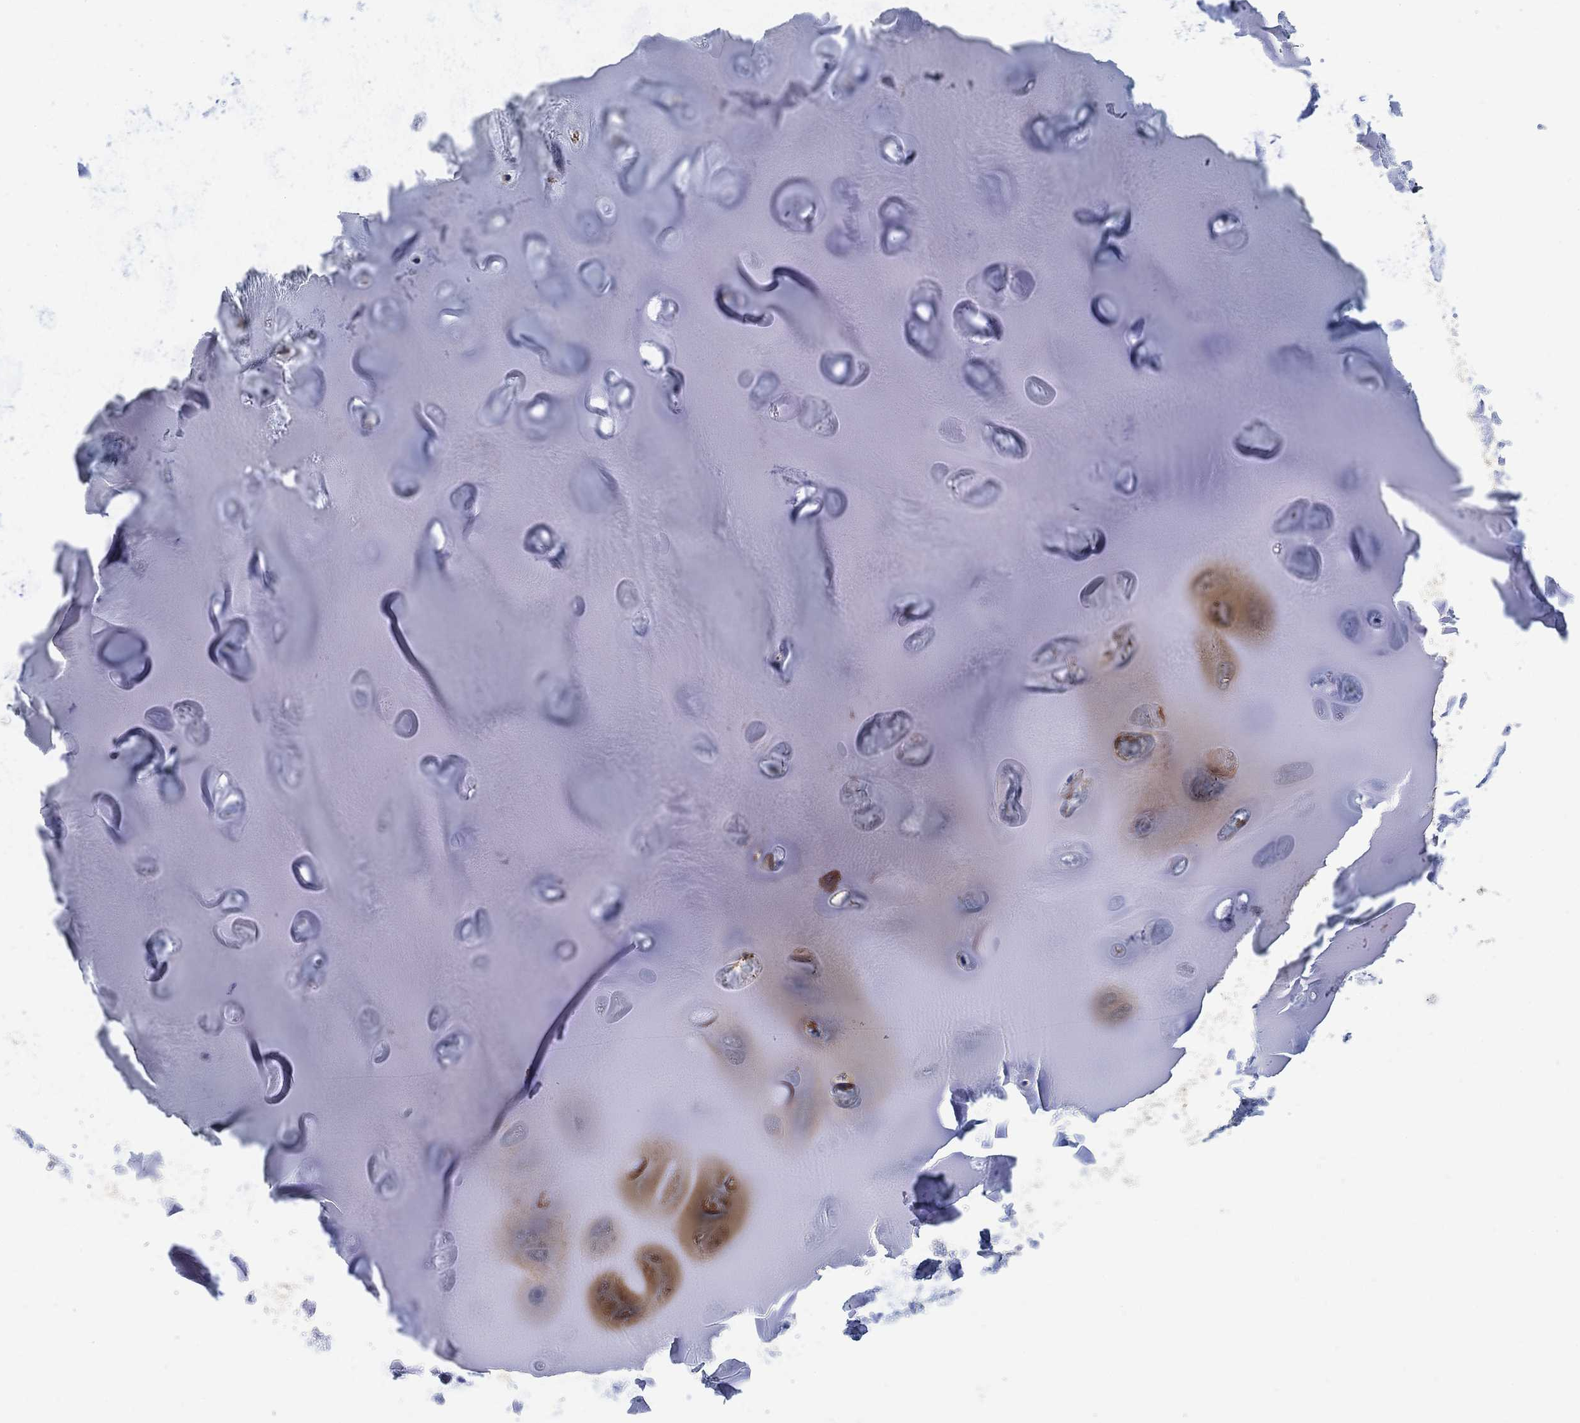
{"staining": {"intensity": "negative", "quantity": "none", "location": "none"}, "tissue": "adipose tissue", "cell_type": "Adipocytes", "image_type": "normal", "snomed": [{"axis": "morphology", "description": "Normal tissue, NOS"}, {"axis": "topography", "description": "Cartilage tissue"}], "caption": "This is a image of IHC staining of unremarkable adipose tissue, which shows no positivity in adipocytes.", "gene": "NDUFS3", "patient": {"sex": "male", "age": 81}}